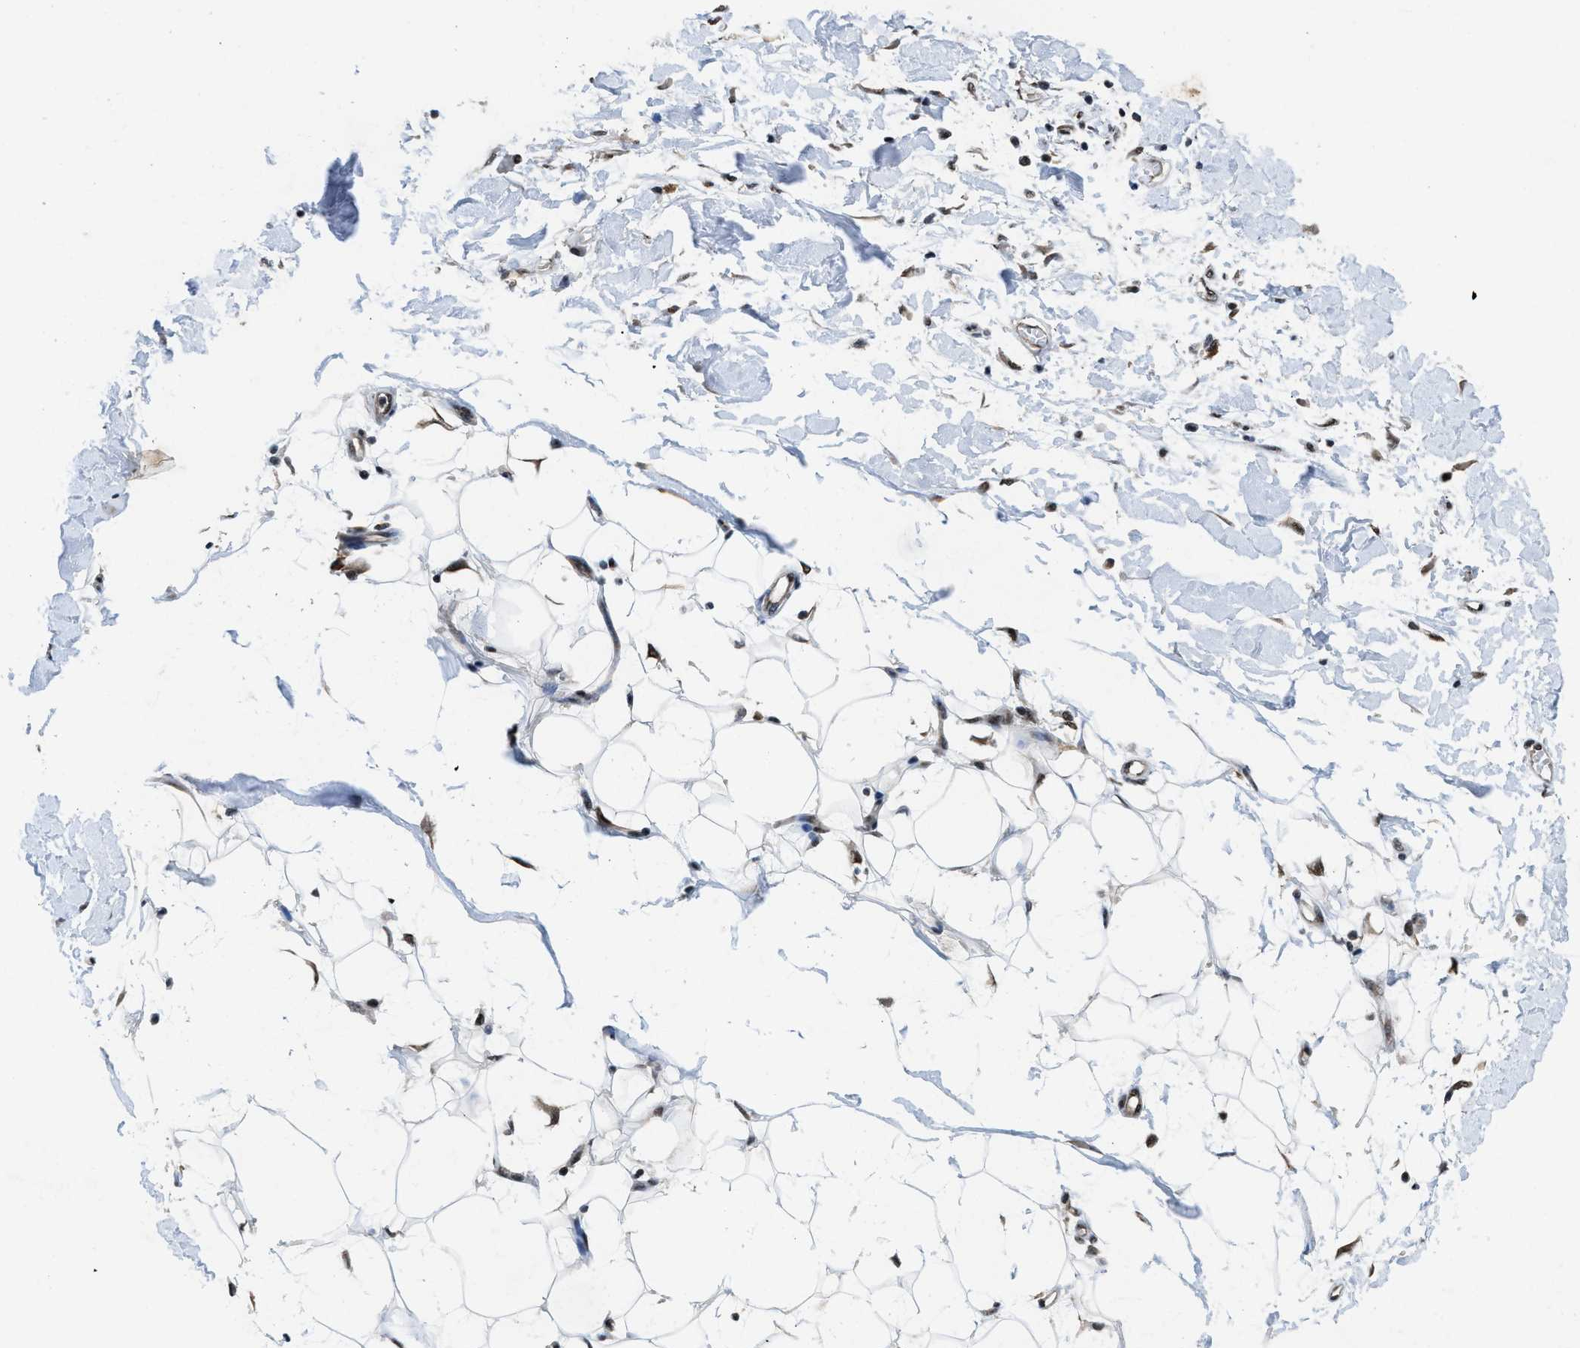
{"staining": {"intensity": "moderate", "quantity": "25%-75%", "location": "nuclear"}, "tissue": "adipose tissue", "cell_type": "Adipocytes", "image_type": "normal", "snomed": [{"axis": "morphology", "description": "Normal tissue, NOS"}, {"axis": "morphology", "description": "Squamous cell carcinoma, NOS"}, {"axis": "topography", "description": "Skin"}, {"axis": "topography", "description": "Peripheral nerve tissue"}], "caption": "Immunohistochemistry (IHC) image of benign human adipose tissue stained for a protein (brown), which reveals medium levels of moderate nuclear expression in about 25%-75% of adipocytes.", "gene": "SAFB", "patient": {"sex": "male", "age": 83}}